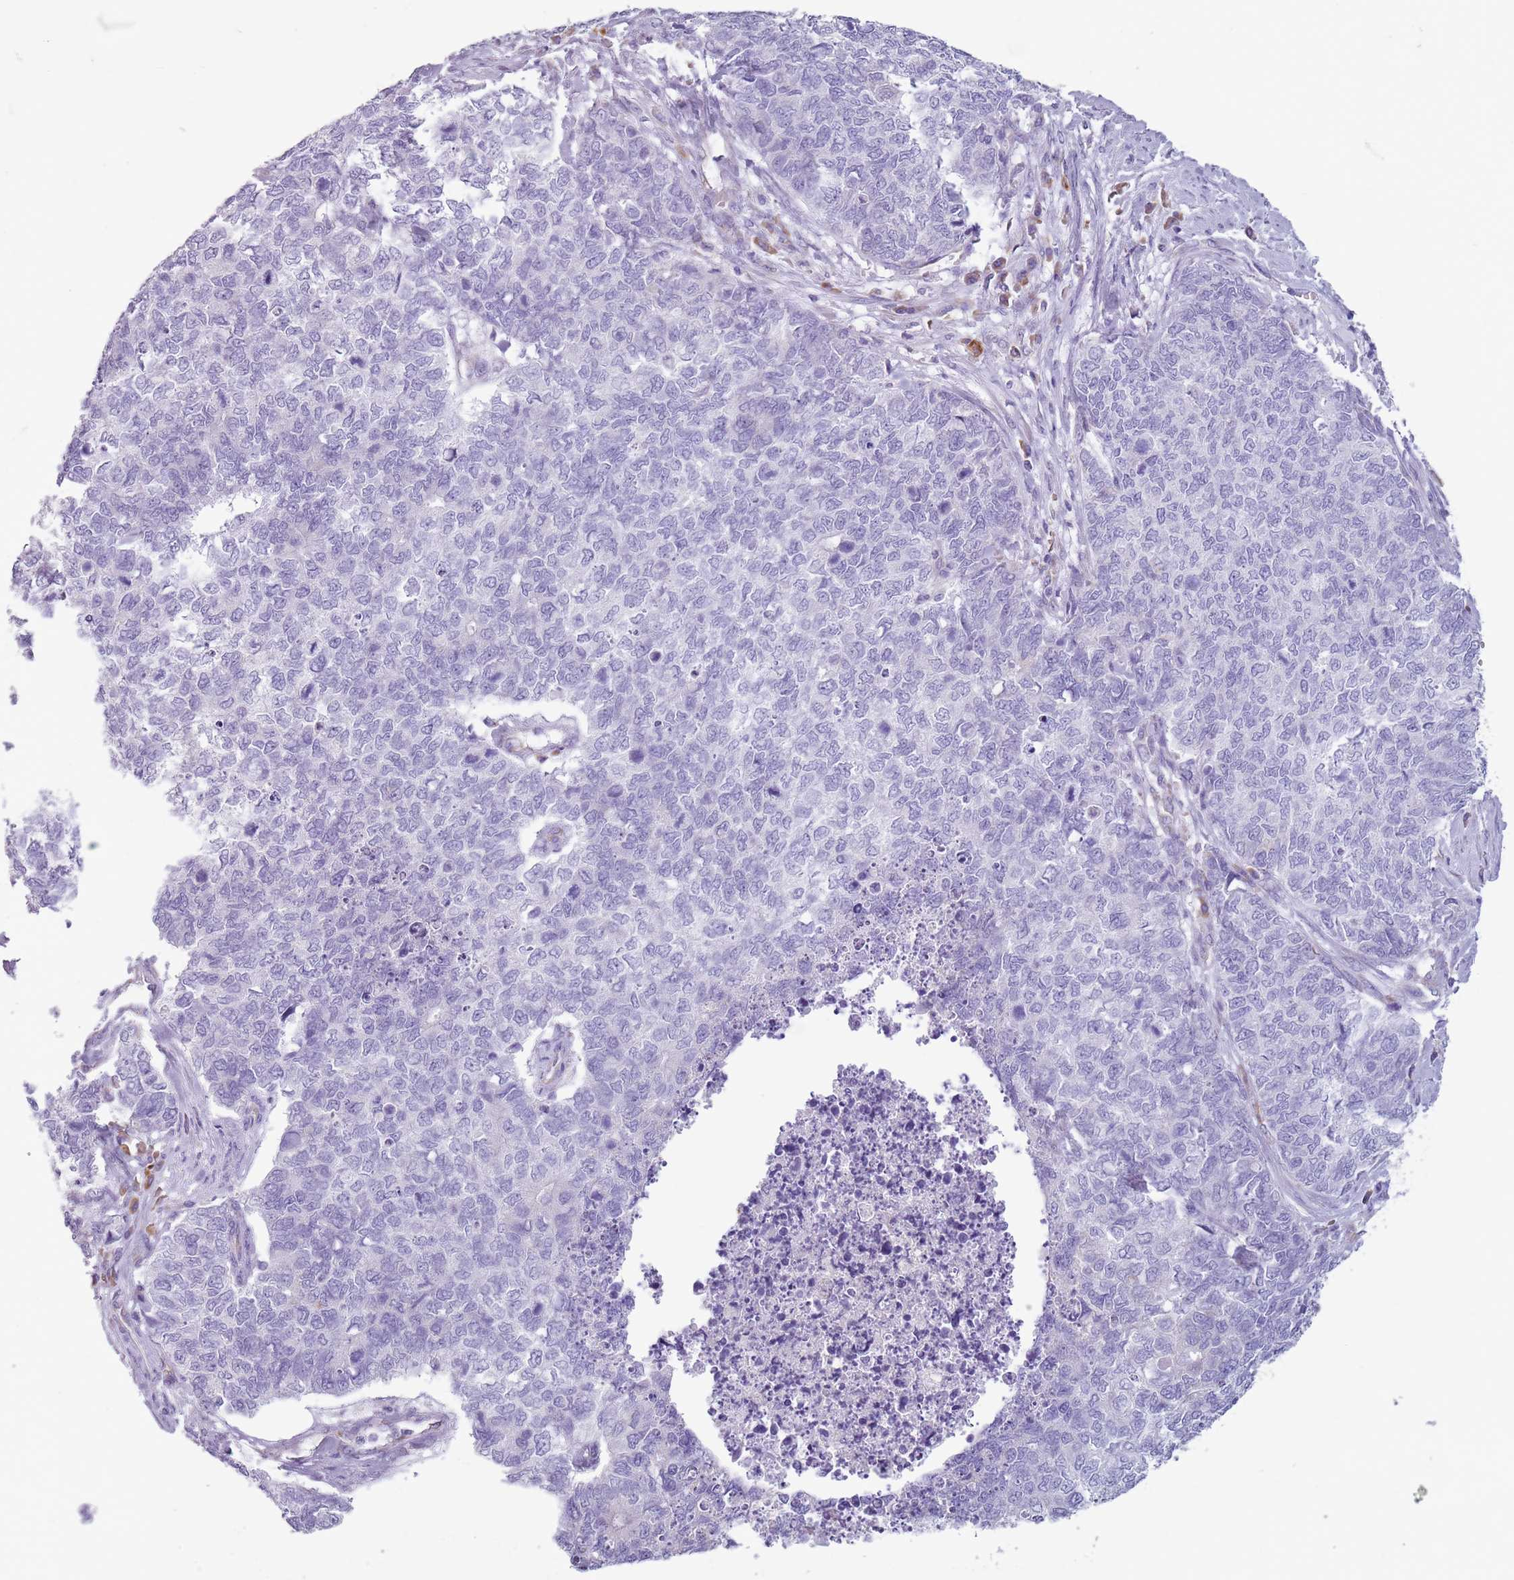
{"staining": {"intensity": "negative", "quantity": "none", "location": "none"}, "tissue": "cervical cancer", "cell_type": "Tumor cells", "image_type": "cancer", "snomed": [{"axis": "morphology", "description": "Squamous cell carcinoma, NOS"}, {"axis": "topography", "description": "Cervix"}], "caption": "Image shows no protein positivity in tumor cells of cervical cancer (squamous cell carcinoma) tissue.", "gene": "HYOU1", "patient": {"sex": "female", "age": 63}}